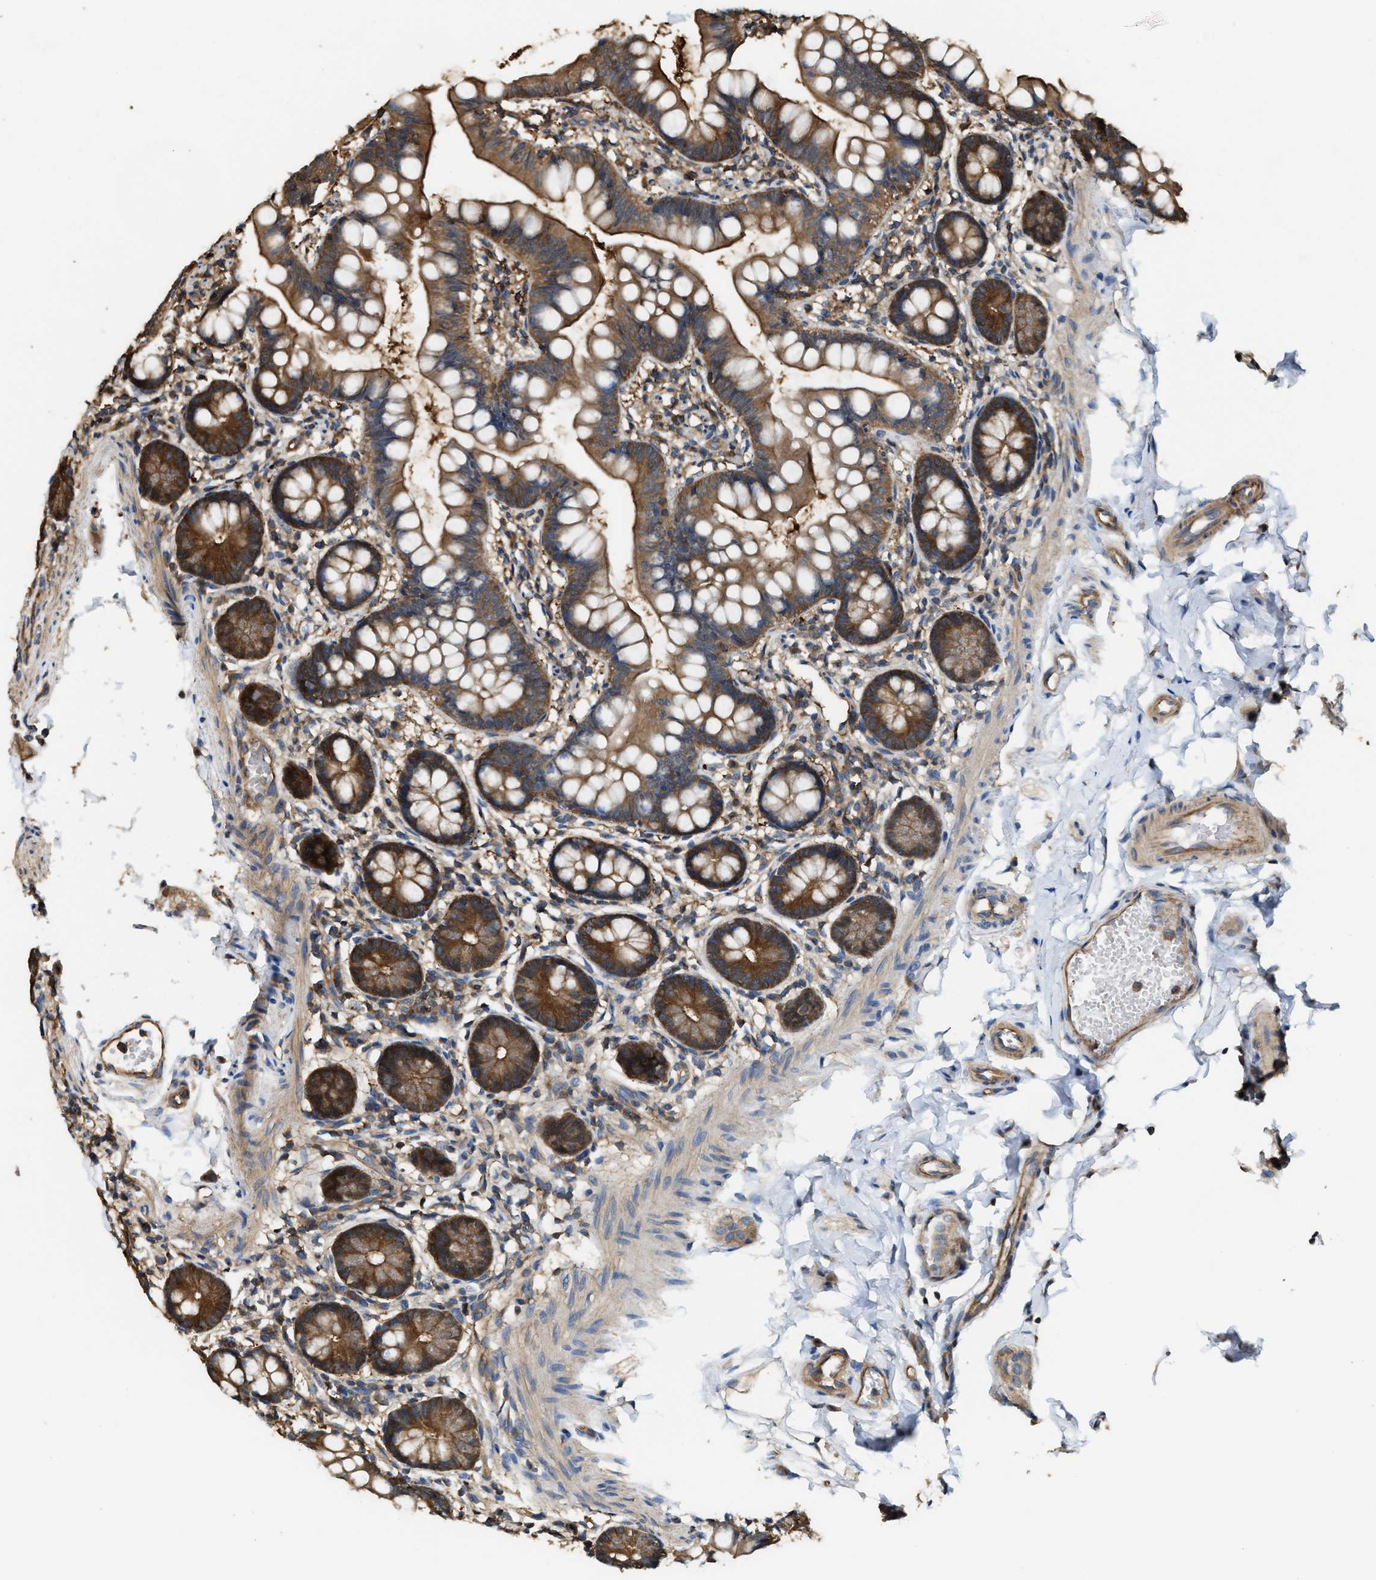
{"staining": {"intensity": "strong", "quantity": ">75%", "location": "cytoplasmic/membranous"}, "tissue": "small intestine", "cell_type": "Glandular cells", "image_type": "normal", "snomed": [{"axis": "morphology", "description": "Normal tissue, NOS"}, {"axis": "topography", "description": "Small intestine"}], "caption": "Protein analysis of normal small intestine reveals strong cytoplasmic/membranous positivity in approximately >75% of glandular cells.", "gene": "ATIC", "patient": {"sex": "male", "age": 7}}